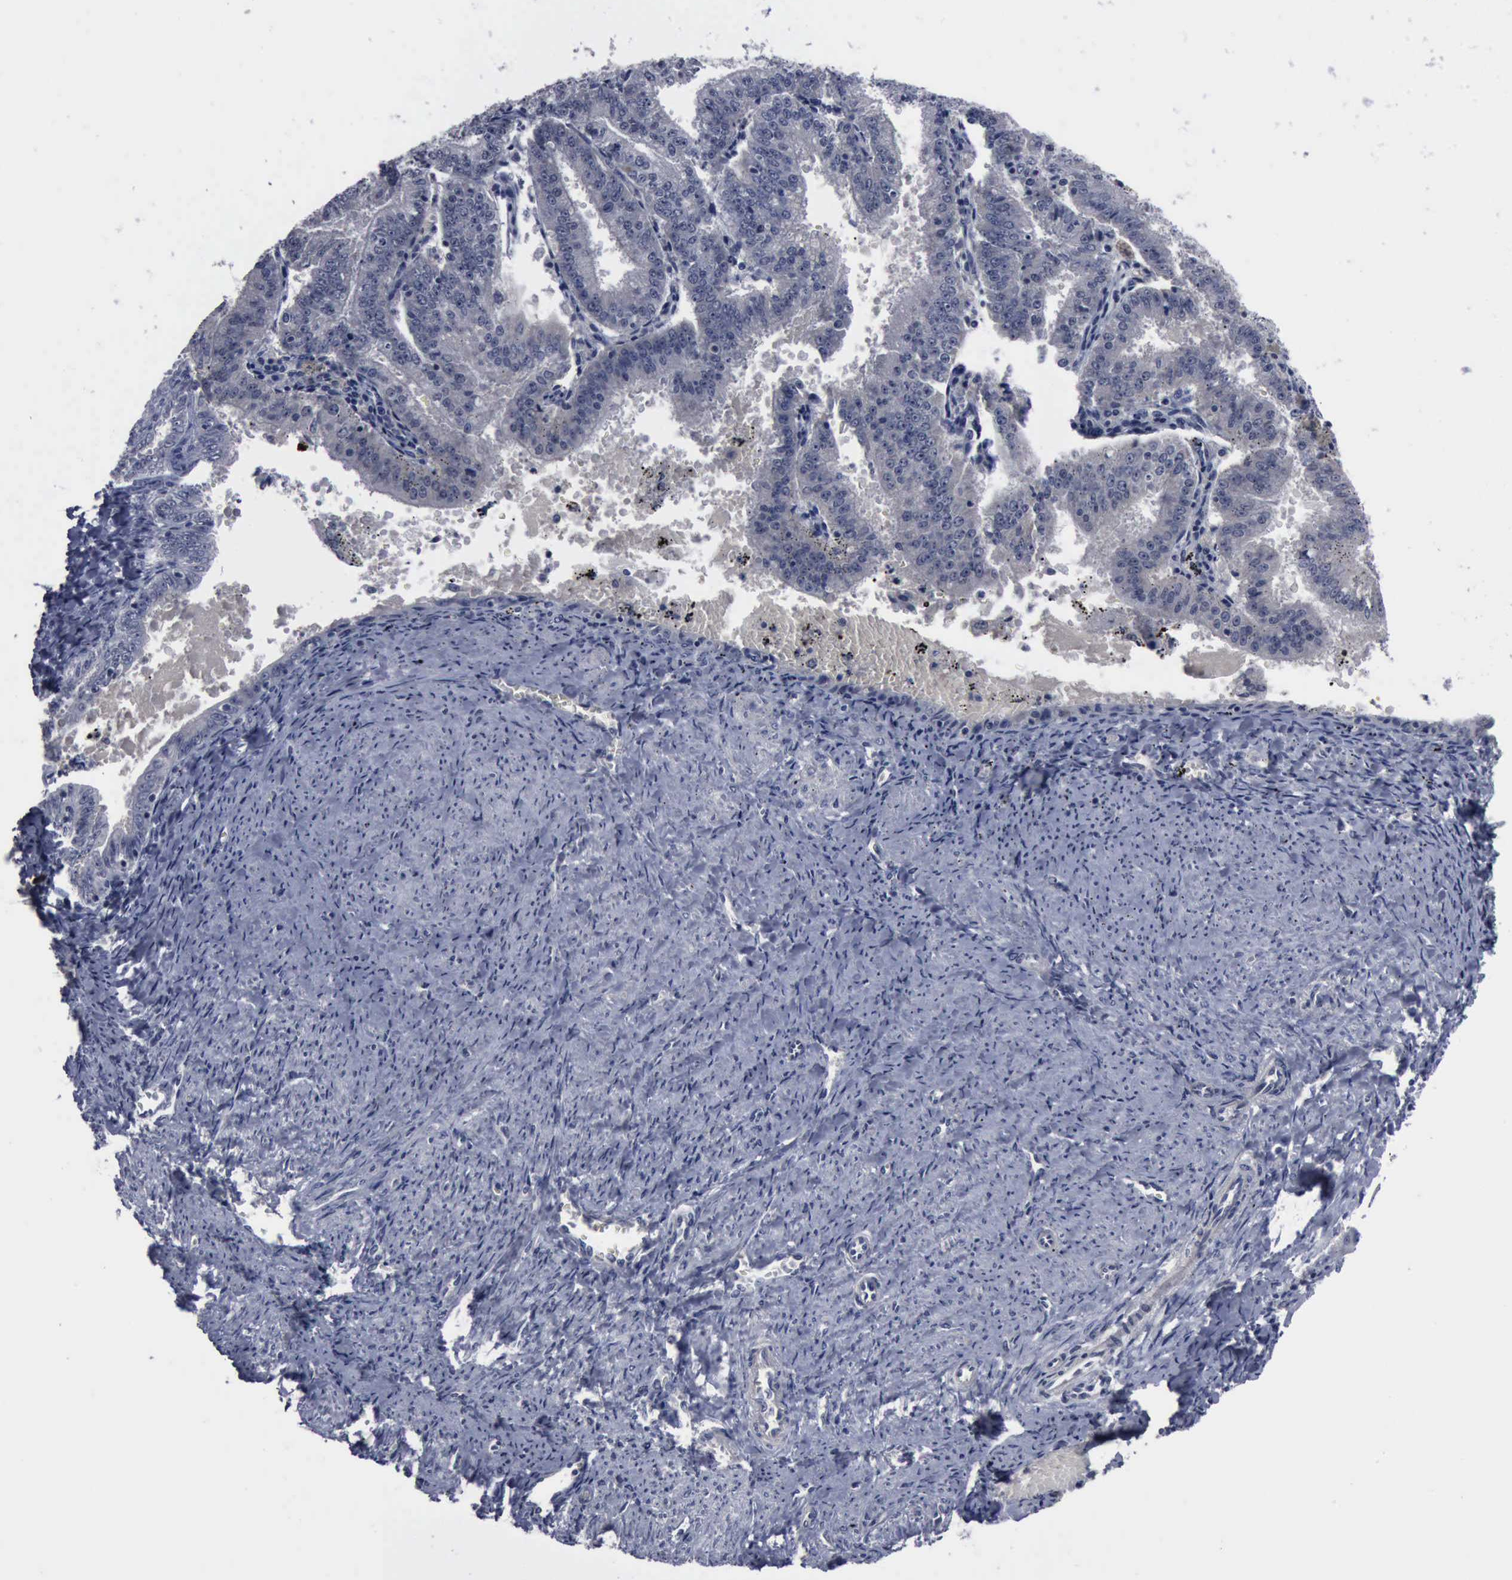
{"staining": {"intensity": "negative", "quantity": "none", "location": "none"}, "tissue": "endometrial cancer", "cell_type": "Tumor cells", "image_type": "cancer", "snomed": [{"axis": "morphology", "description": "Adenocarcinoma, NOS"}, {"axis": "topography", "description": "Endometrium"}], "caption": "Tumor cells are negative for protein expression in human endometrial cancer (adenocarcinoma). The staining was performed using DAB to visualize the protein expression in brown, while the nuclei were stained in blue with hematoxylin (Magnification: 20x).", "gene": "MYO18B", "patient": {"sex": "female", "age": 66}}